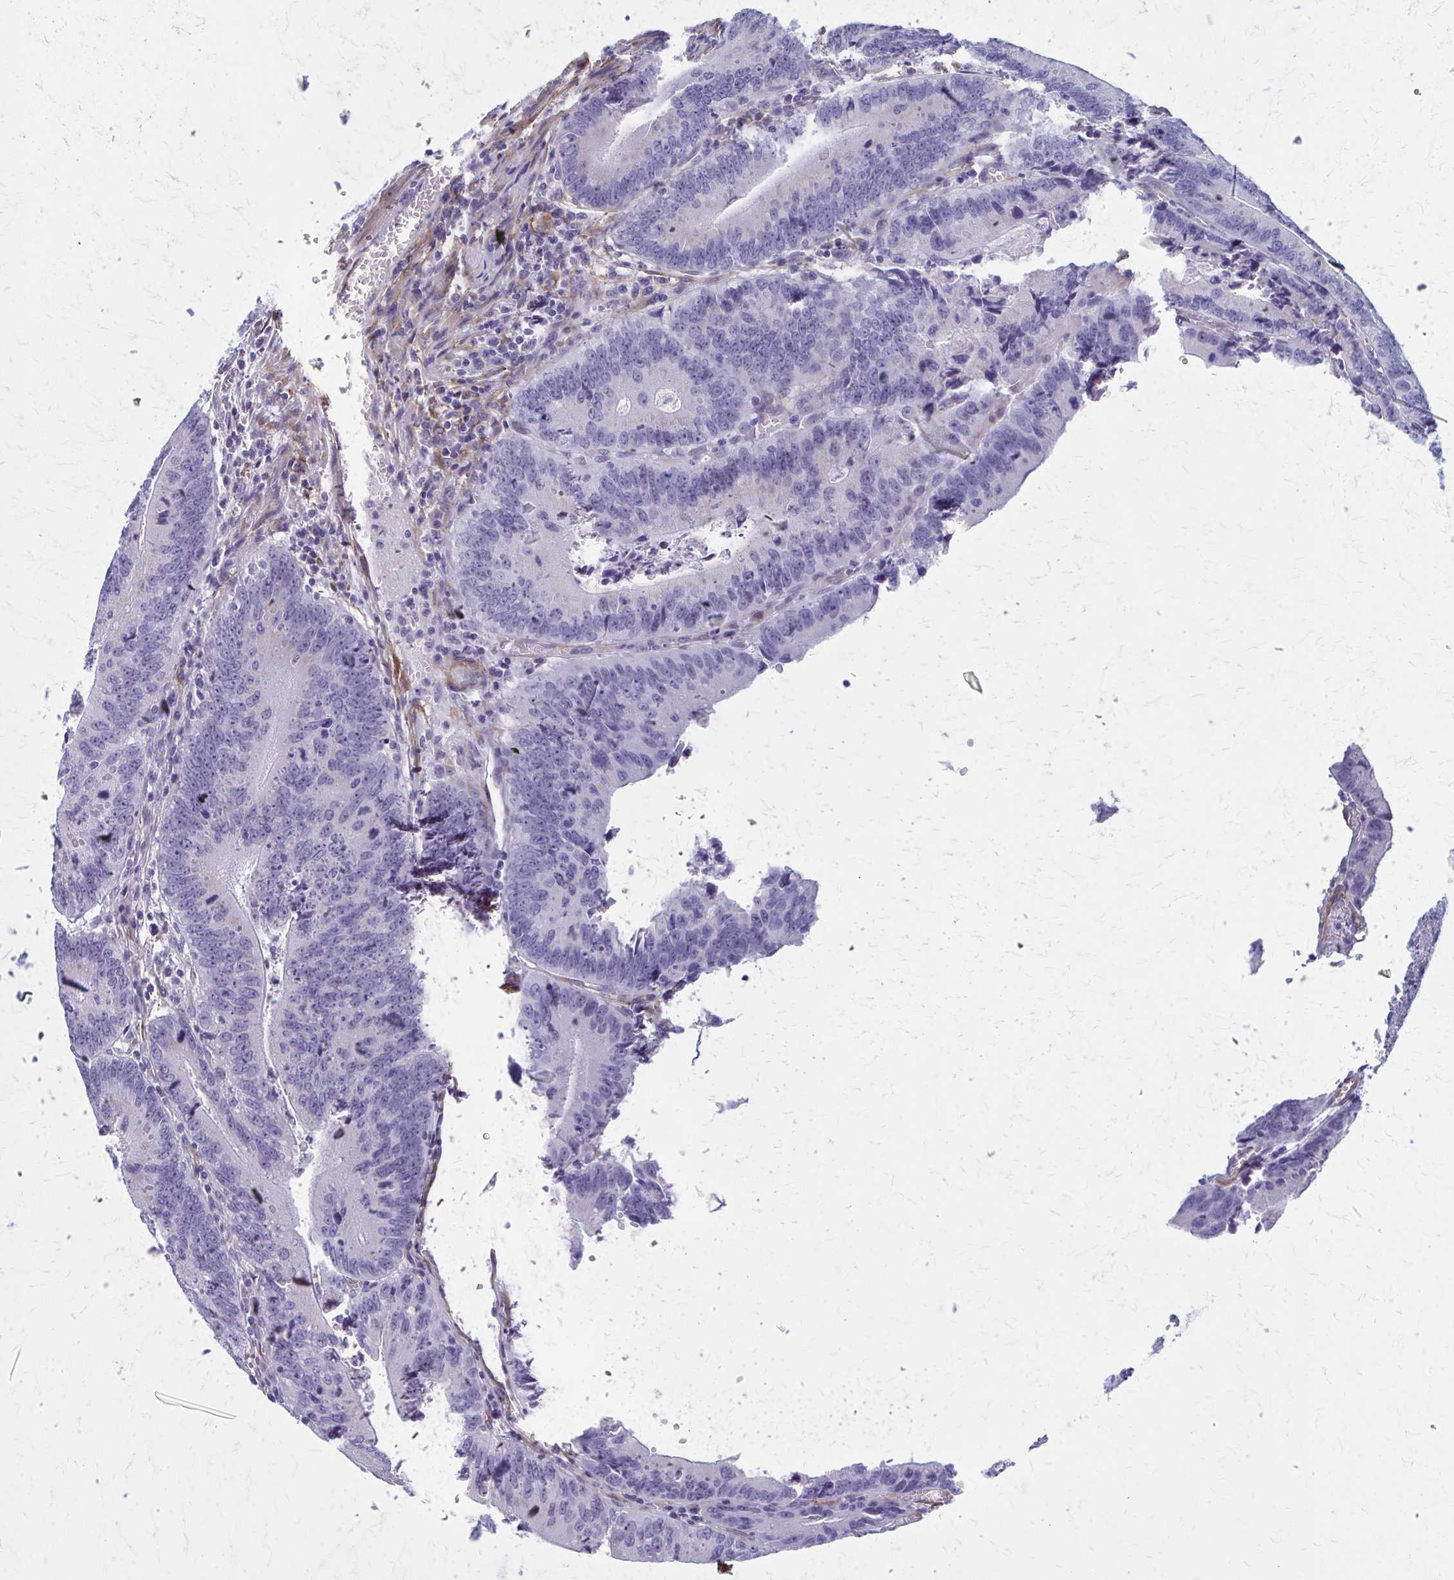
{"staining": {"intensity": "negative", "quantity": "none", "location": "none"}, "tissue": "colorectal cancer", "cell_type": "Tumor cells", "image_type": "cancer", "snomed": [{"axis": "morphology", "description": "Adenocarcinoma, NOS"}, {"axis": "topography", "description": "Rectum"}], "caption": "Immunohistochemical staining of human colorectal adenocarcinoma shows no significant staining in tumor cells.", "gene": "AKAP12", "patient": {"sex": "female", "age": 81}}